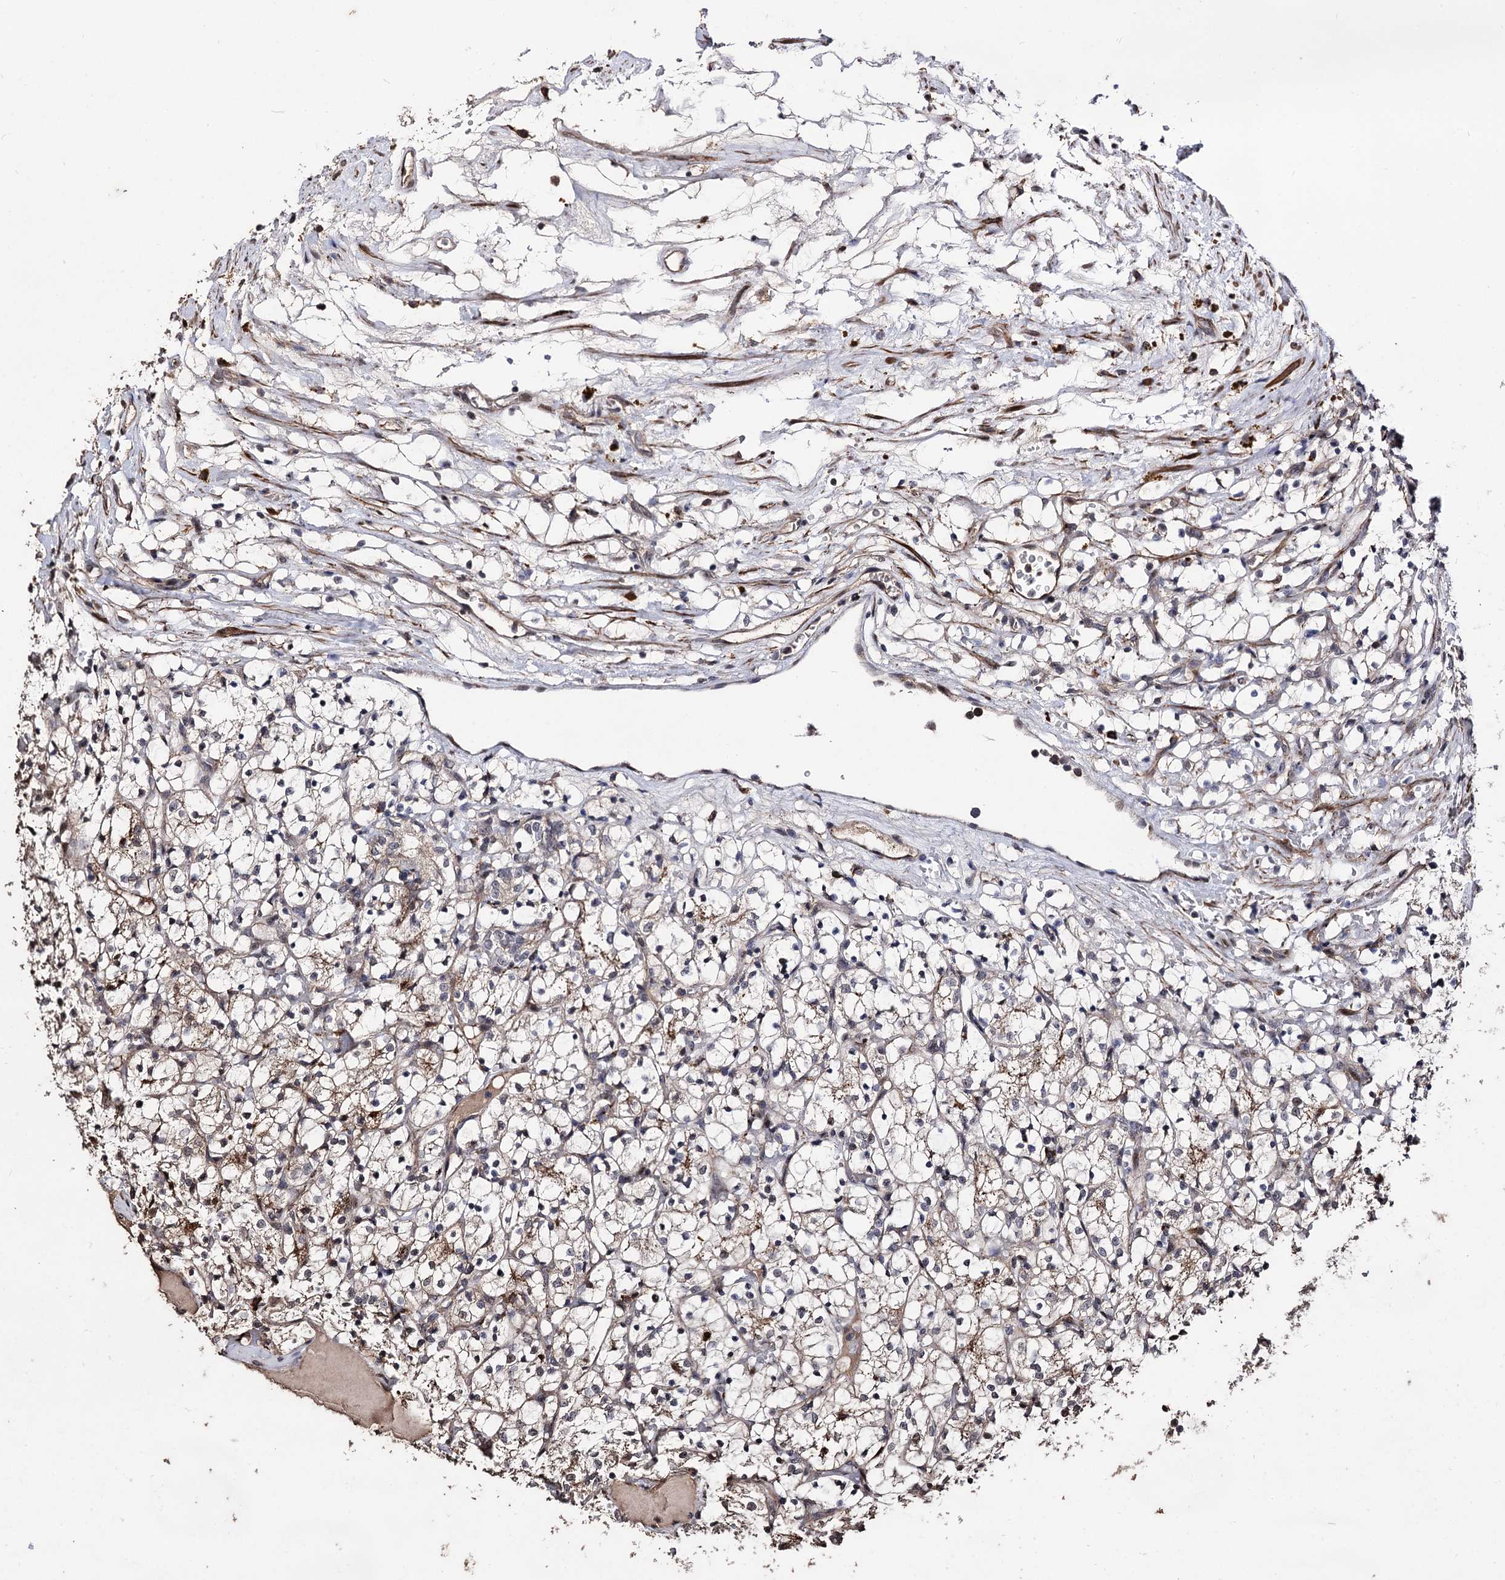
{"staining": {"intensity": "weak", "quantity": "<25%", "location": "cytoplasmic/membranous"}, "tissue": "renal cancer", "cell_type": "Tumor cells", "image_type": "cancer", "snomed": [{"axis": "morphology", "description": "Adenocarcinoma, NOS"}, {"axis": "topography", "description": "Kidney"}], "caption": "The micrograph reveals no staining of tumor cells in adenocarcinoma (renal). (DAB (3,3'-diaminobenzidine) immunohistochemistry visualized using brightfield microscopy, high magnification).", "gene": "MICAL2", "patient": {"sex": "female", "age": 69}}